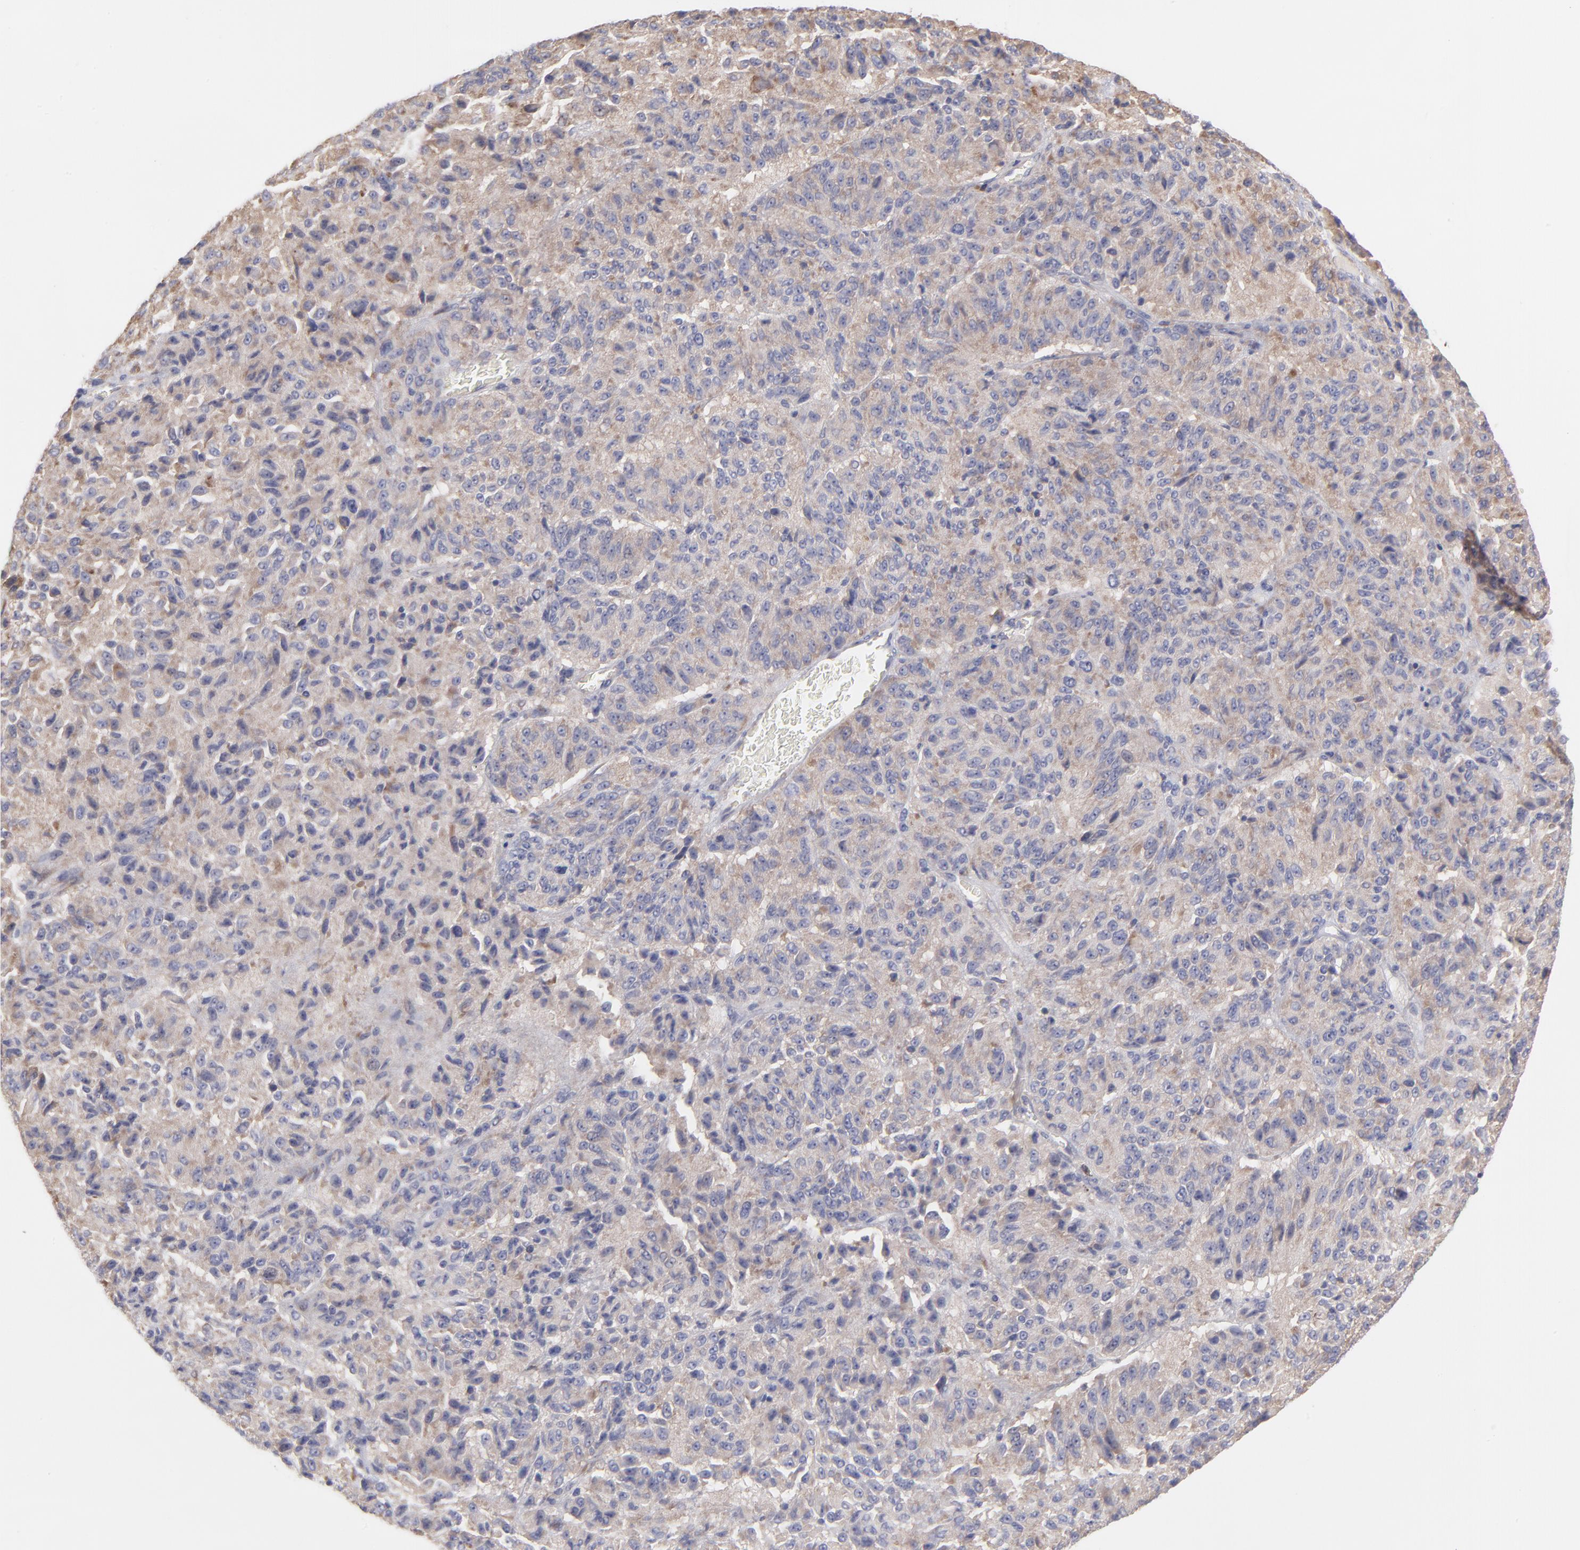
{"staining": {"intensity": "negative", "quantity": "none", "location": "none"}, "tissue": "melanoma", "cell_type": "Tumor cells", "image_type": "cancer", "snomed": [{"axis": "morphology", "description": "Malignant melanoma, Metastatic site"}, {"axis": "topography", "description": "Lung"}], "caption": "High magnification brightfield microscopy of melanoma stained with DAB (3,3'-diaminobenzidine) (brown) and counterstained with hematoxylin (blue): tumor cells show no significant expression. (Immunohistochemistry (ihc), brightfield microscopy, high magnification).", "gene": "RPLP0", "patient": {"sex": "male", "age": 64}}